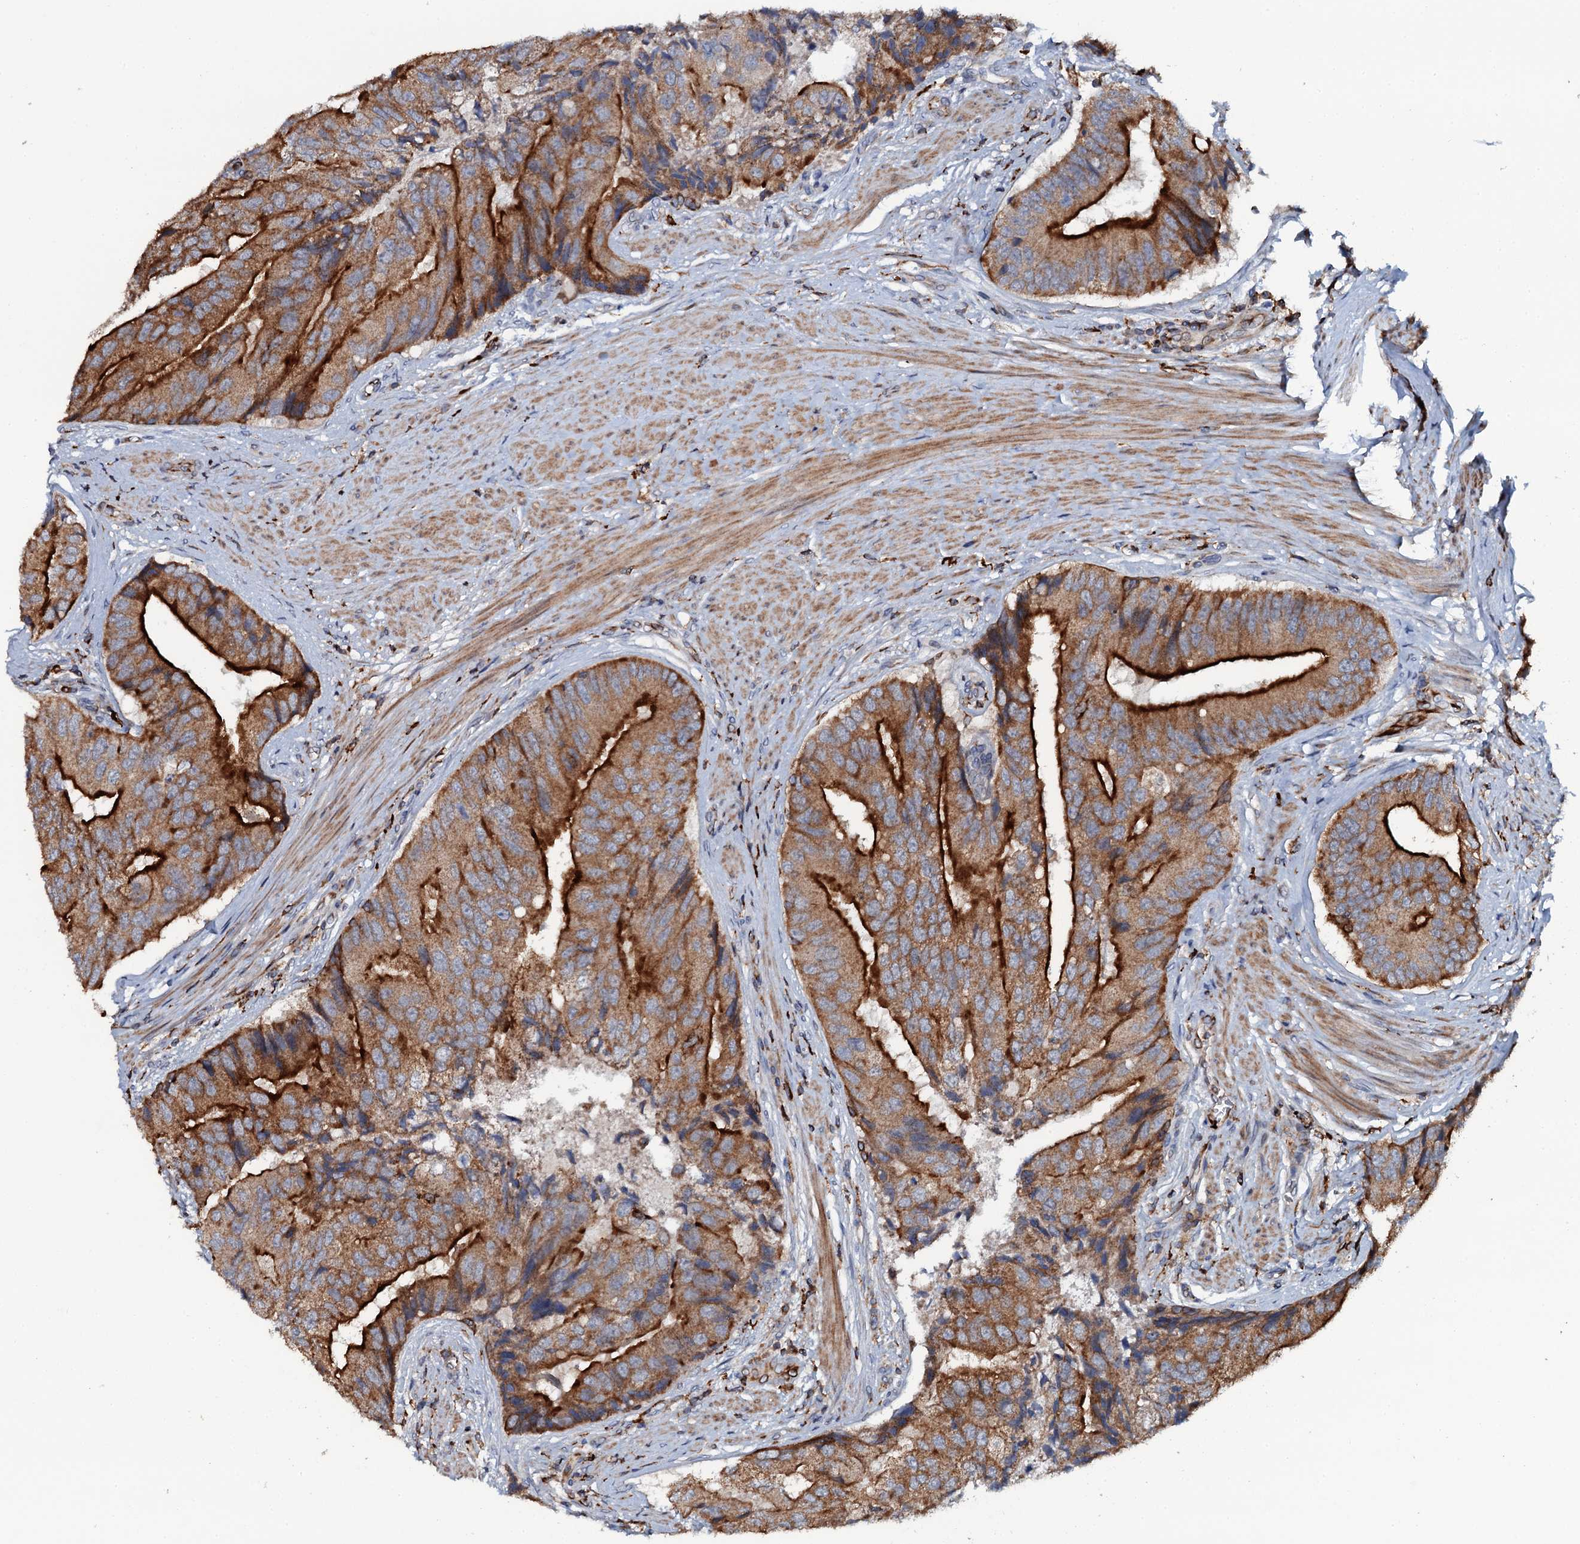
{"staining": {"intensity": "strong", "quantity": ">75%", "location": "cytoplasmic/membranous"}, "tissue": "prostate cancer", "cell_type": "Tumor cells", "image_type": "cancer", "snomed": [{"axis": "morphology", "description": "Adenocarcinoma, High grade"}, {"axis": "topography", "description": "Prostate"}], "caption": "Strong cytoplasmic/membranous expression for a protein is identified in about >75% of tumor cells of prostate cancer using IHC.", "gene": "VAMP8", "patient": {"sex": "male", "age": 70}}